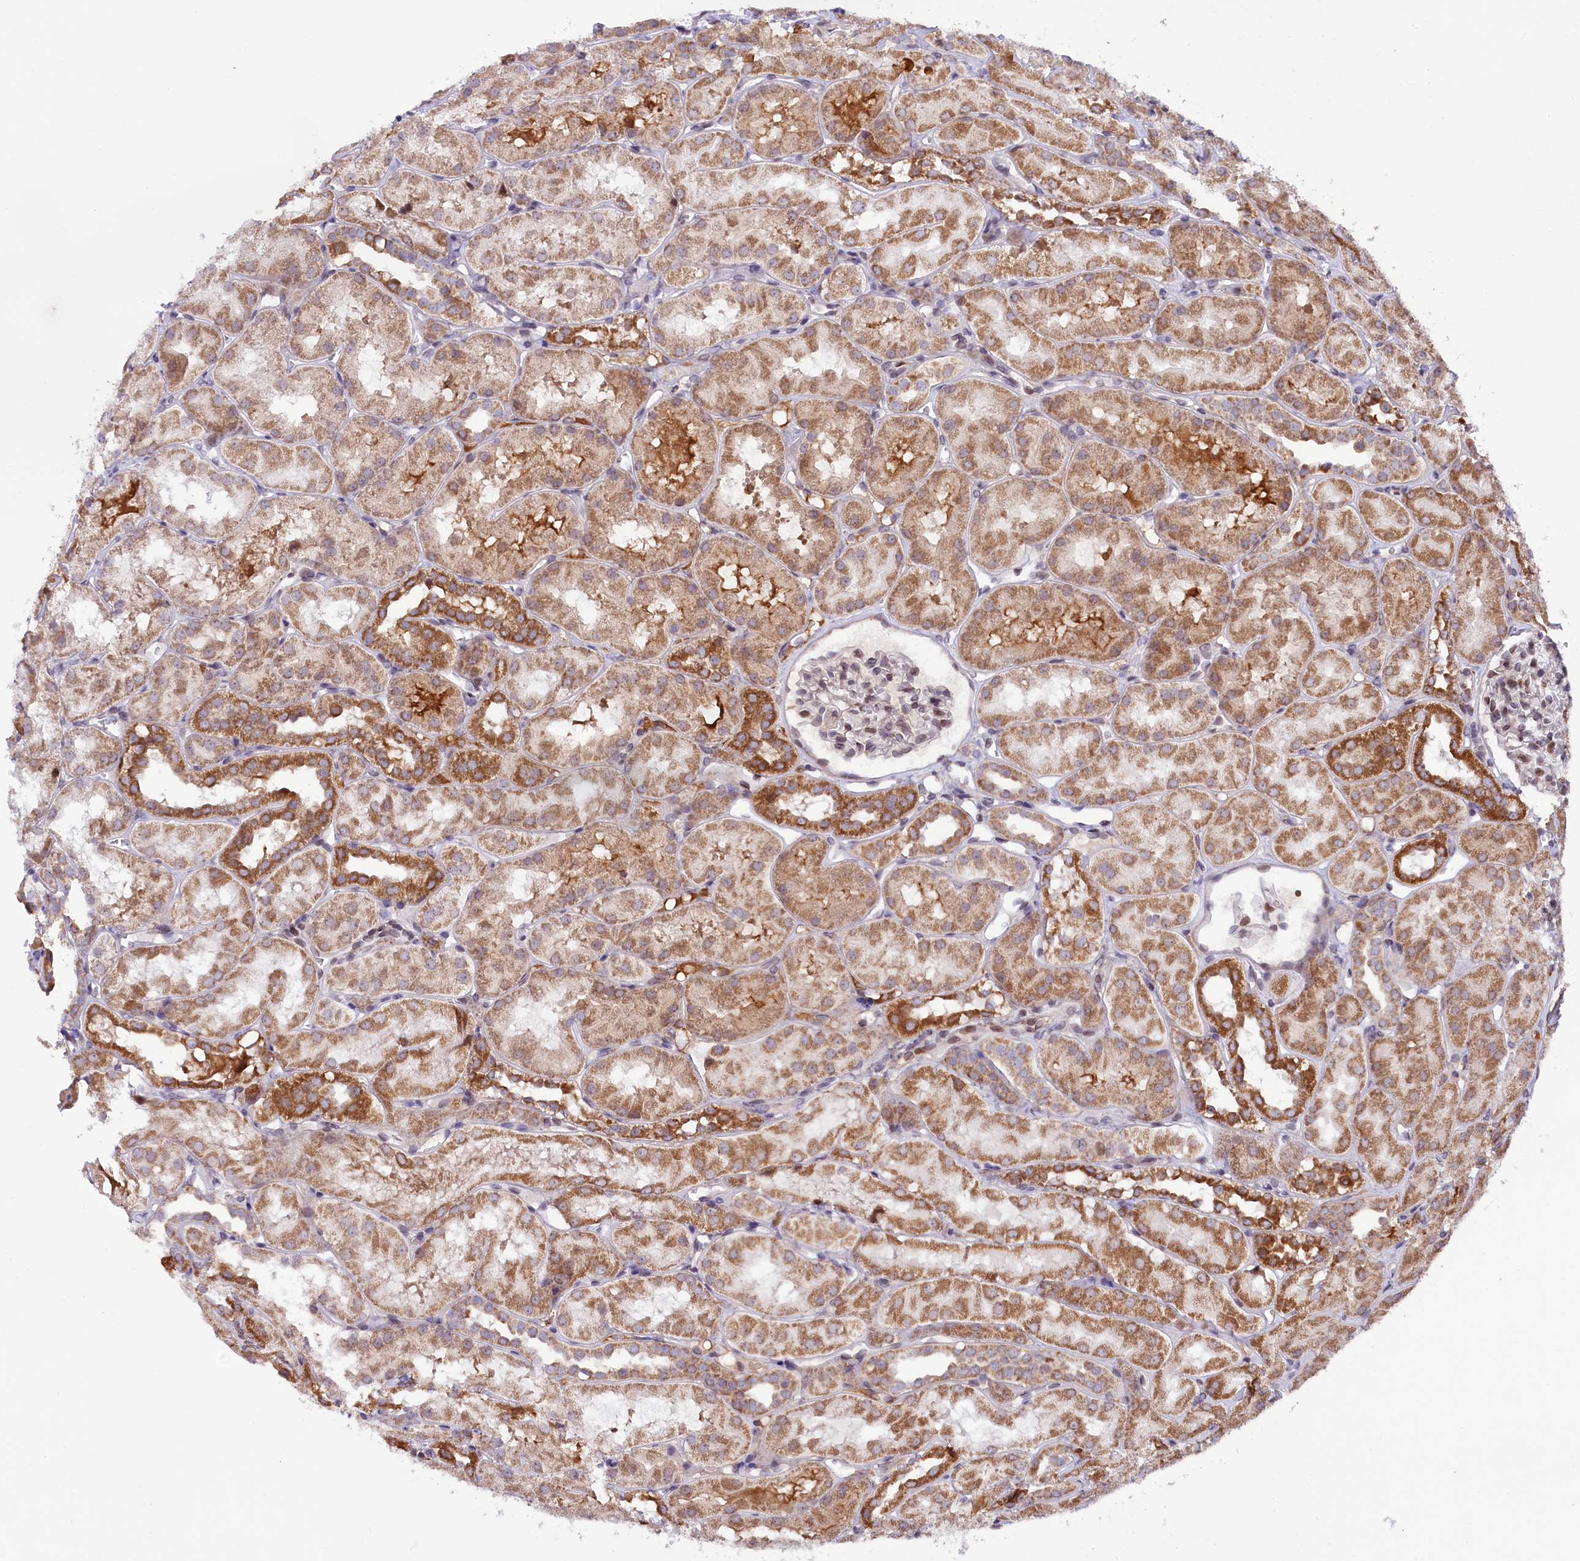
{"staining": {"intensity": "moderate", "quantity": "25%-75%", "location": "nuclear"}, "tissue": "kidney", "cell_type": "Cells in glomeruli", "image_type": "normal", "snomed": [{"axis": "morphology", "description": "Normal tissue, NOS"}, {"axis": "topography", "description": "Kidney"}, {"axis": "topography", "description": "Urinary bladder"}], "caption": "DAB (3,3'-diaminobenzidine) immunohistochemical staining of unremarkable human kidney reveals moderate nuclear protein positivity in approximately 25%-75% of cells in glomeruli.", "gene": "ZNF226", "patient": {"sex": "male", "age": 16}}